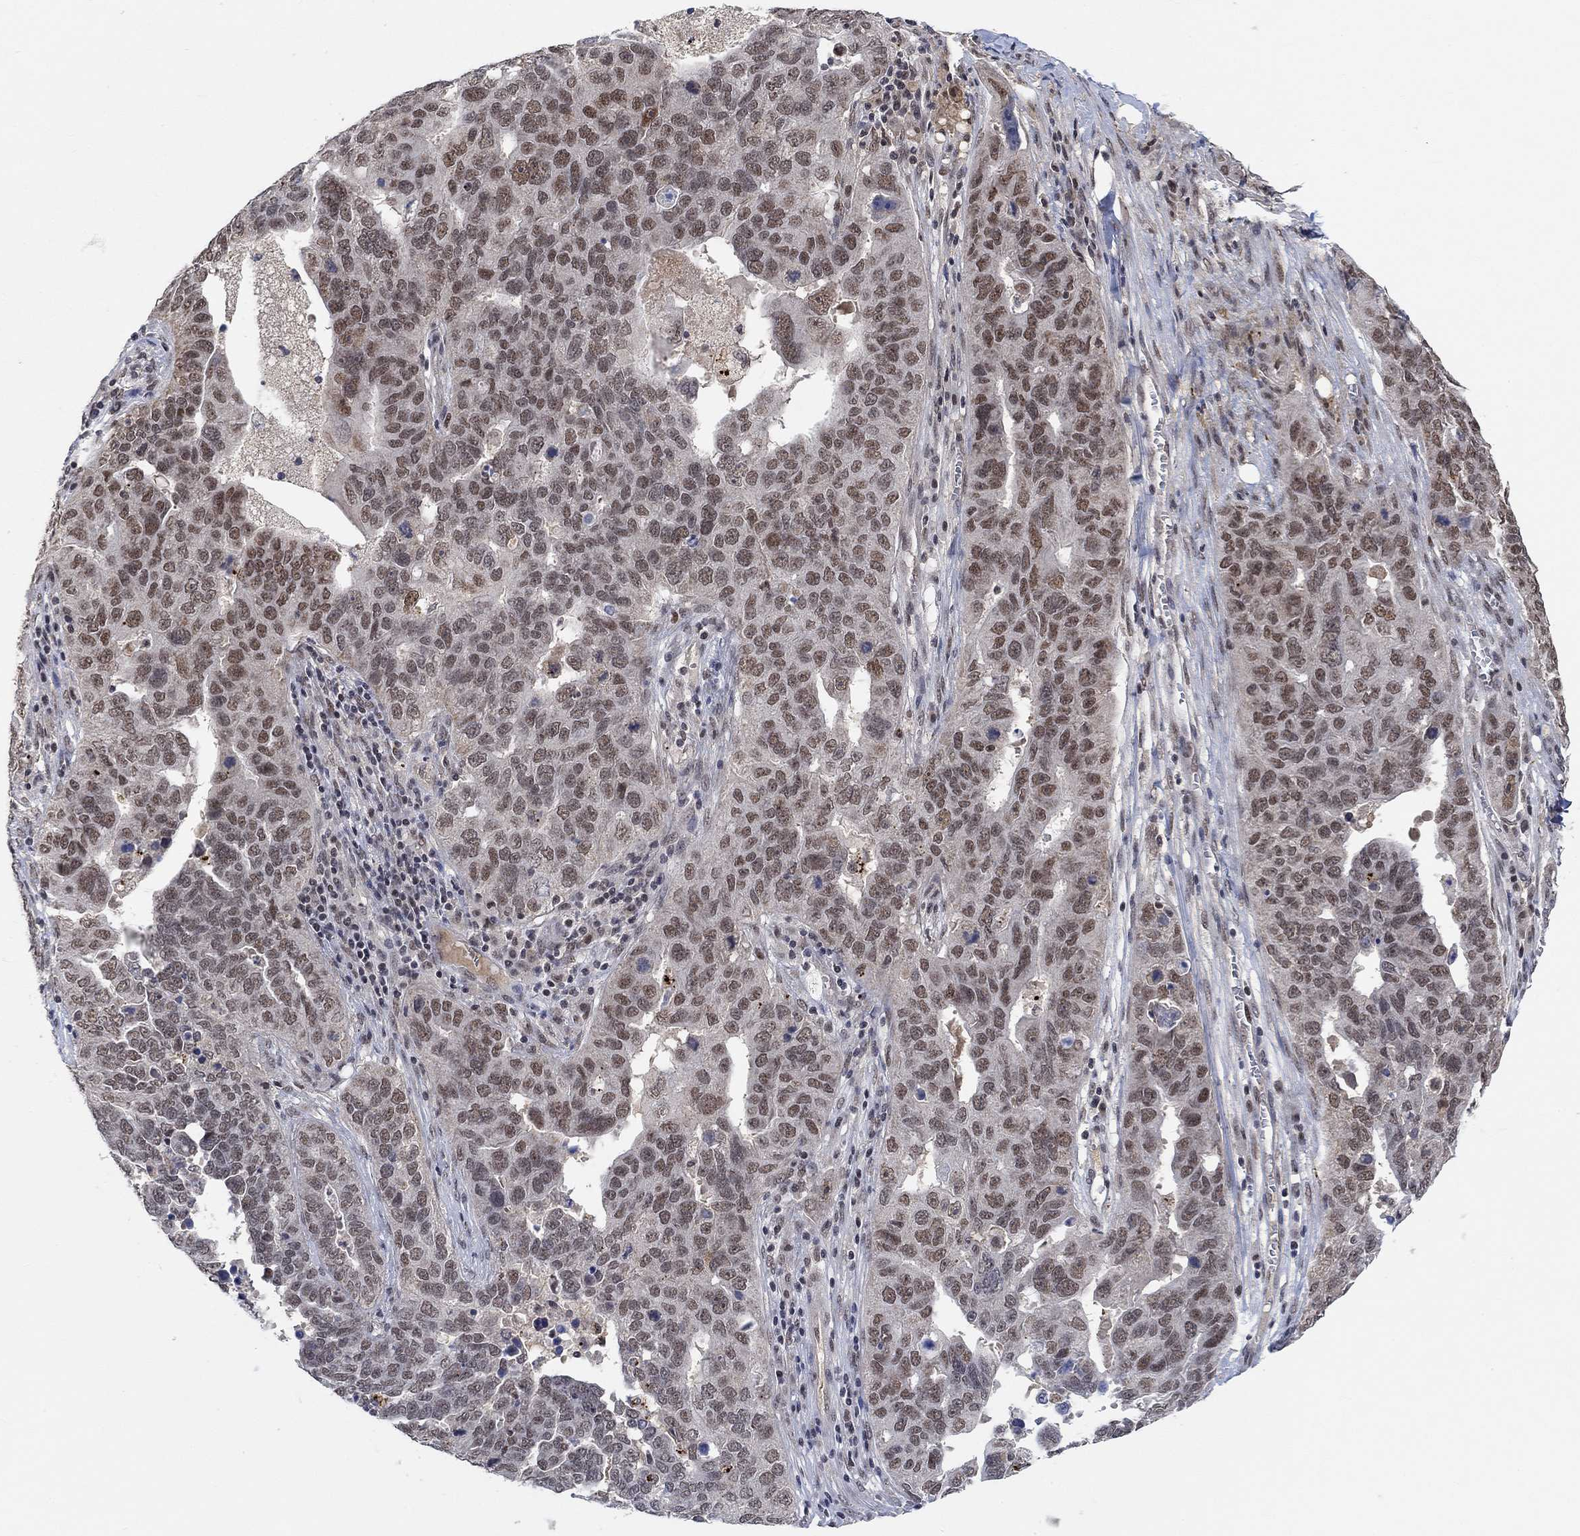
{"staining": {"intensity": "moderate", "quantity": "25%-75%", "location": "nuclear"}, "tissue": "ovarian cancer", "cell_type": "Tumor cells", "image_type": "cancer", "snomed": [{"axis": "morphology", "description": "Carcinoma, endometroid"}, {"axis": "topography", "description": "Soft tissue"}, {"axis": "topography", "description": "Ovary"}], "caption": "Moderate nuclear protein staining is appreciated in approximately 25%-75% of tumor cells in endometroid carcinoma (ovarian).", "gene": "THAP8", "patient": {"sex": "female", "age": 52}}